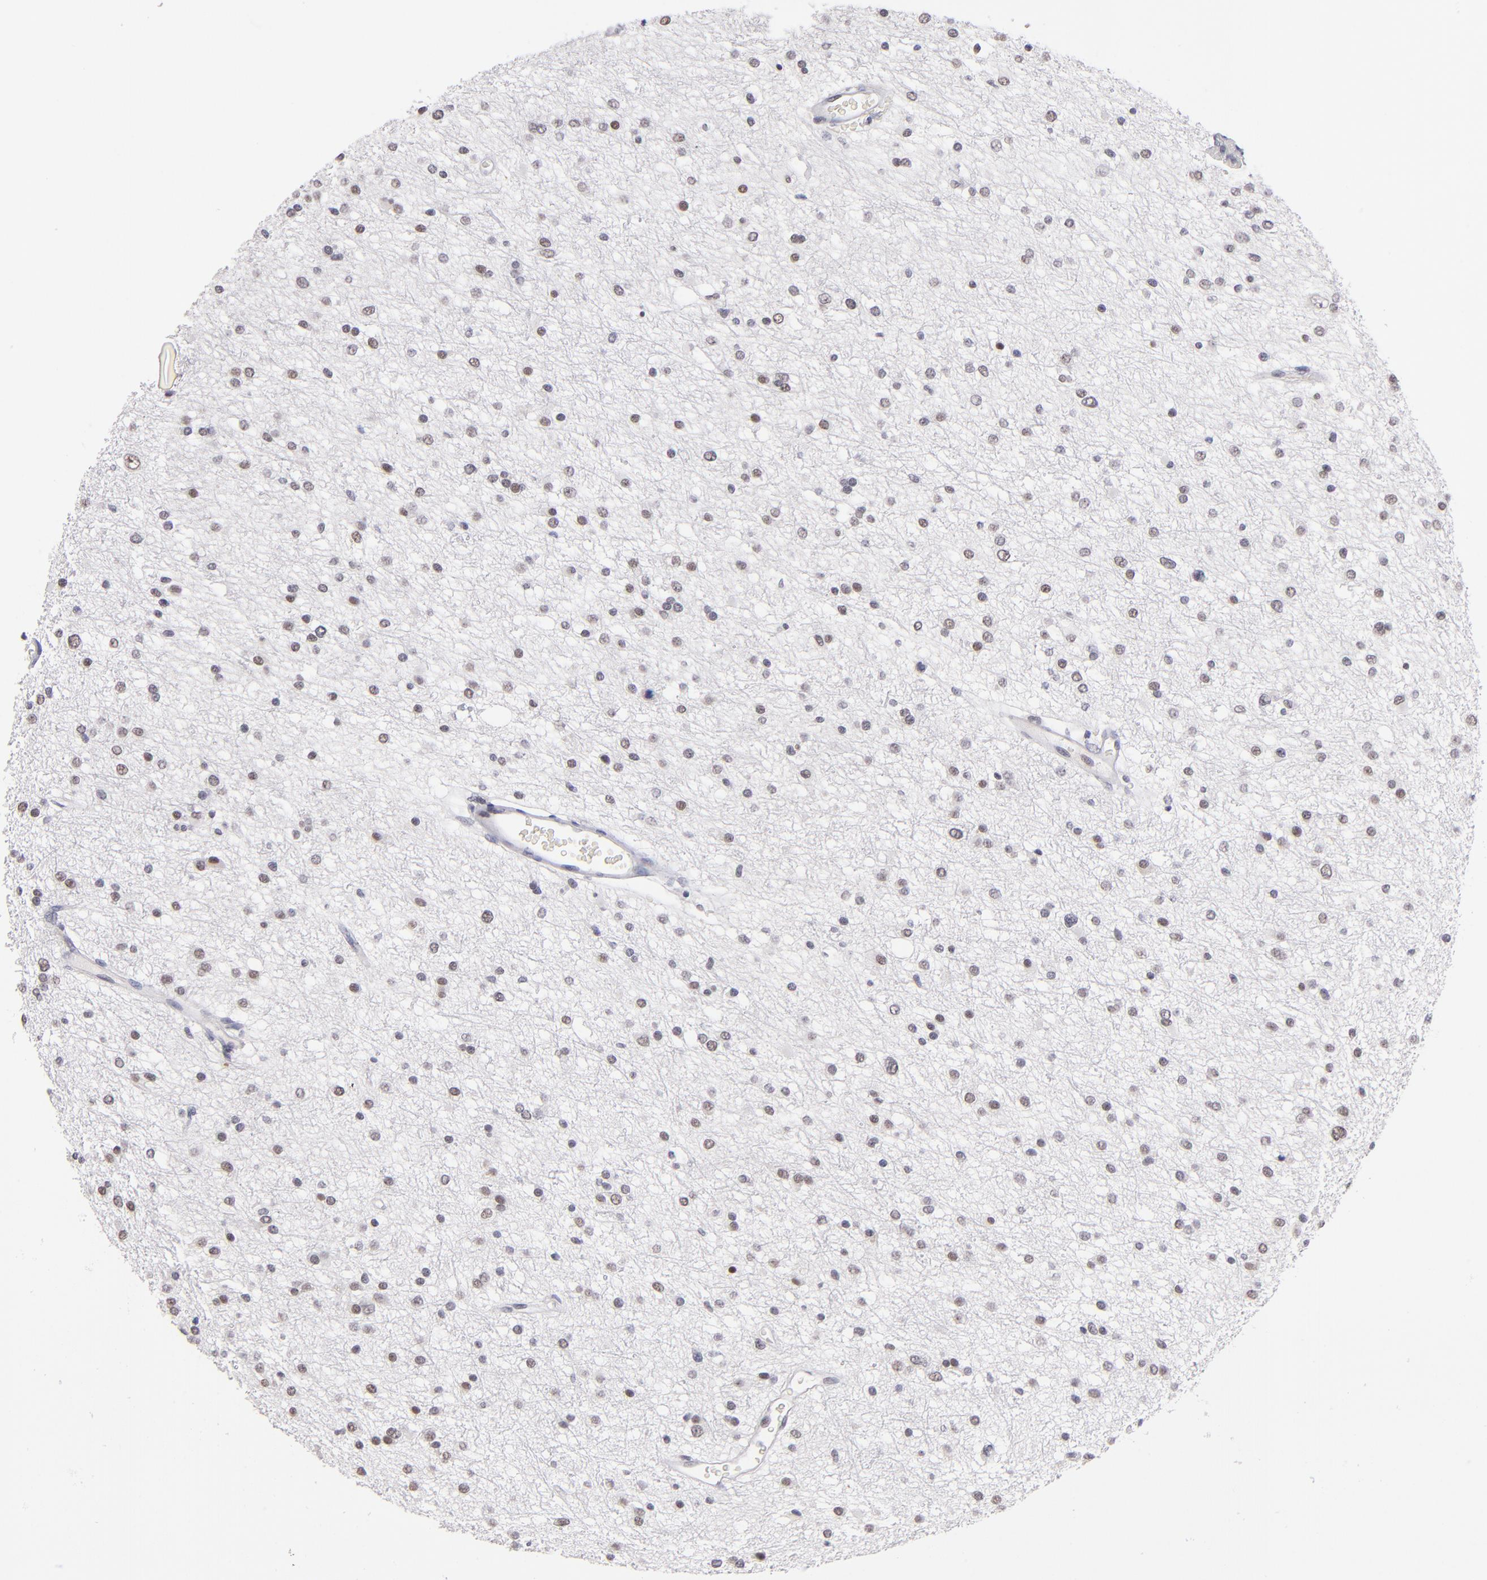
{"staining": {"intensity": "weak", "quantity": ">75%", "location": "nuclear"}, "tissue": "glioma", "cell_type": "Tumor cells", "image_type": "cancer", "snomed": [{"axis": "morphology", "description": "Glioma, malignant, Low grade"}, {"axis": "topography", "description": "Brain"}], "caption": "The micrograph exhibits a brown stain indicating the presence of a protein in the nuclear of tumor cells in glioma.", "gene": "TEX11", "patient": {"sex": "female", "age": 36}}